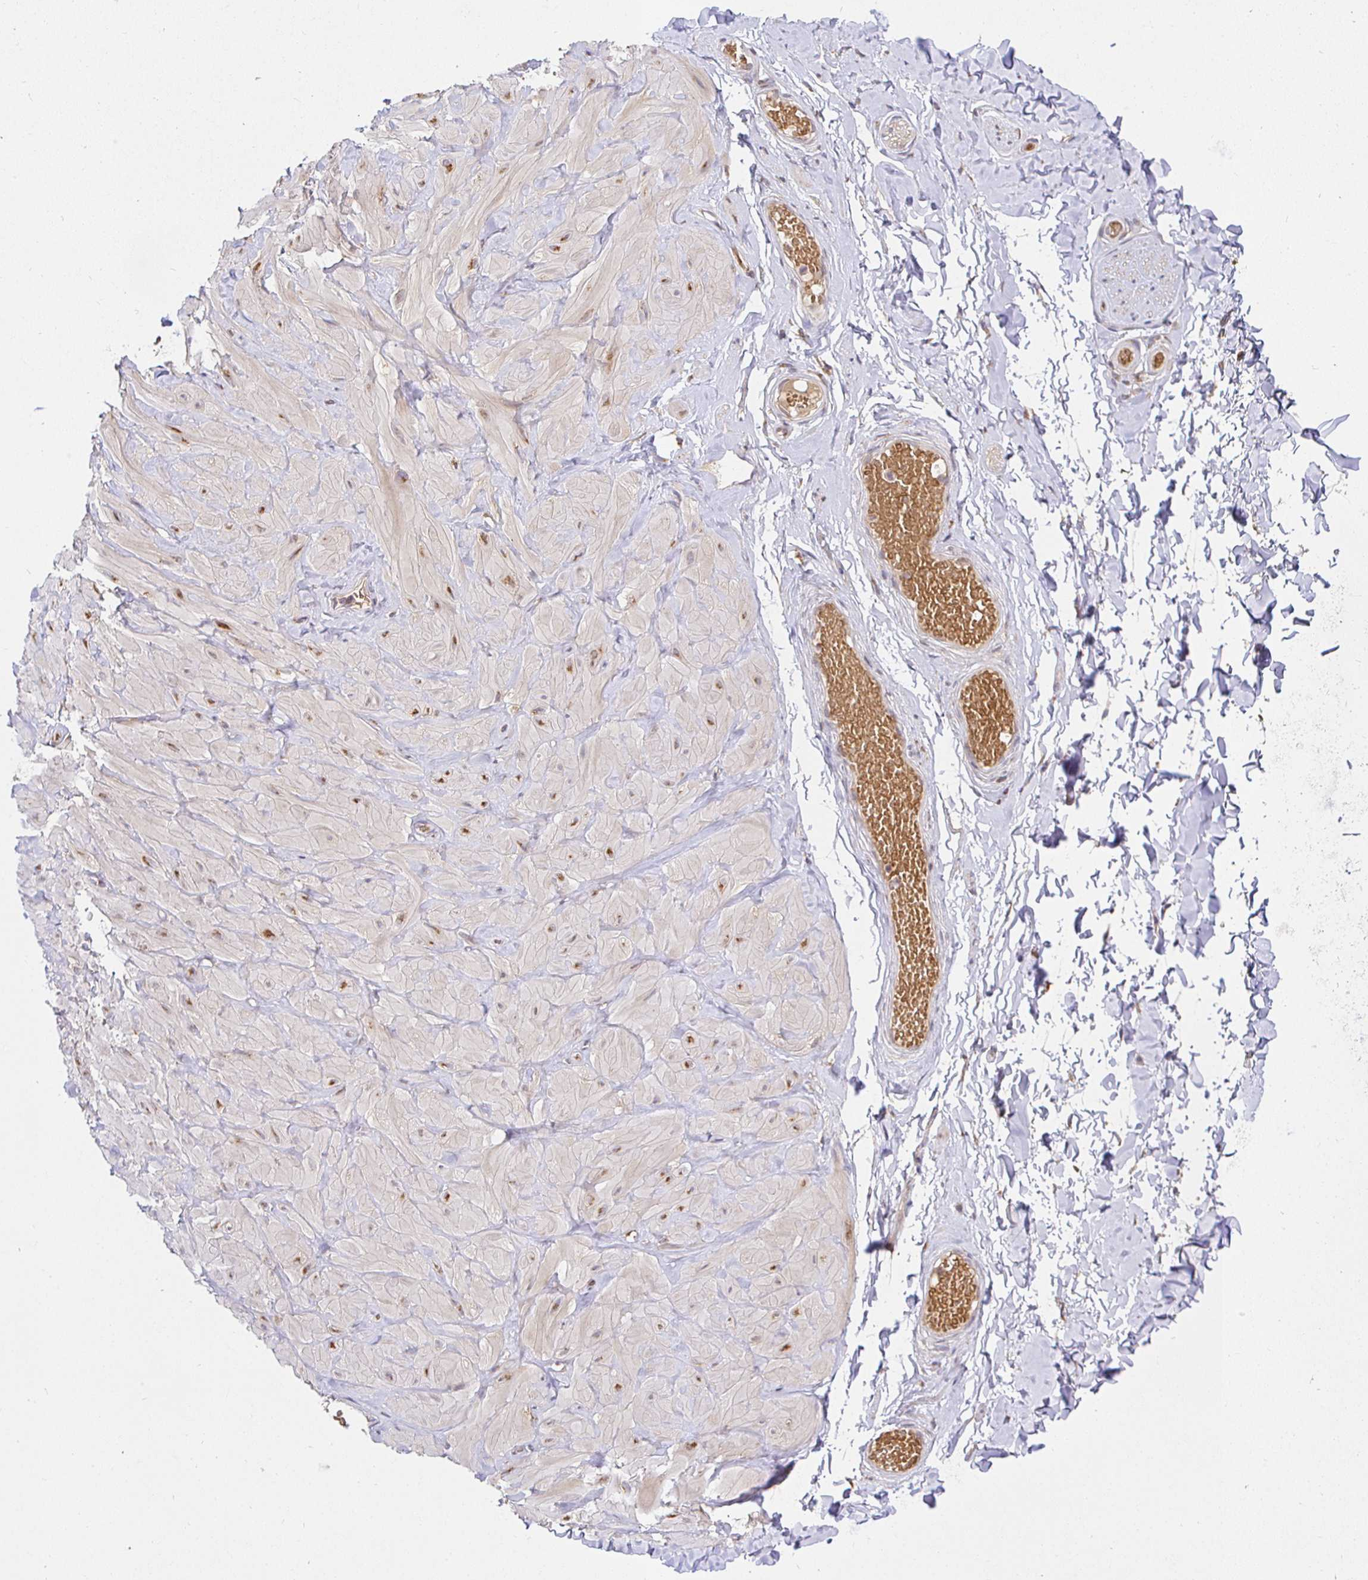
{"staining": {"intensity": "negative", "quantity": "none", "location": "none"}, "tissue": "soft tissue", "cell_type": "Fibroblasts", "image_type": "normal", "snomed": [{"axis": "morphology", "description": "Normal tissue, NOS"}, {"axis": "topography", "description": "Soft tissue"}, {"axis": "topography", "description": "Adipose tissue"}, {"axis": "topography", "description": "Vascular tissue"}, {"axis": "topography", "description": "Peripheral nerve tissue"}], "caption": "A micrograph of soft tissue stained for a protein shows no brown staining in fibroblasts. (DAB (3,3'-diaminobenzidine) IHC with hematoxylin counter stain).", "gene": "IRAK1", "patient": {"sex": "male", "age": 29}}